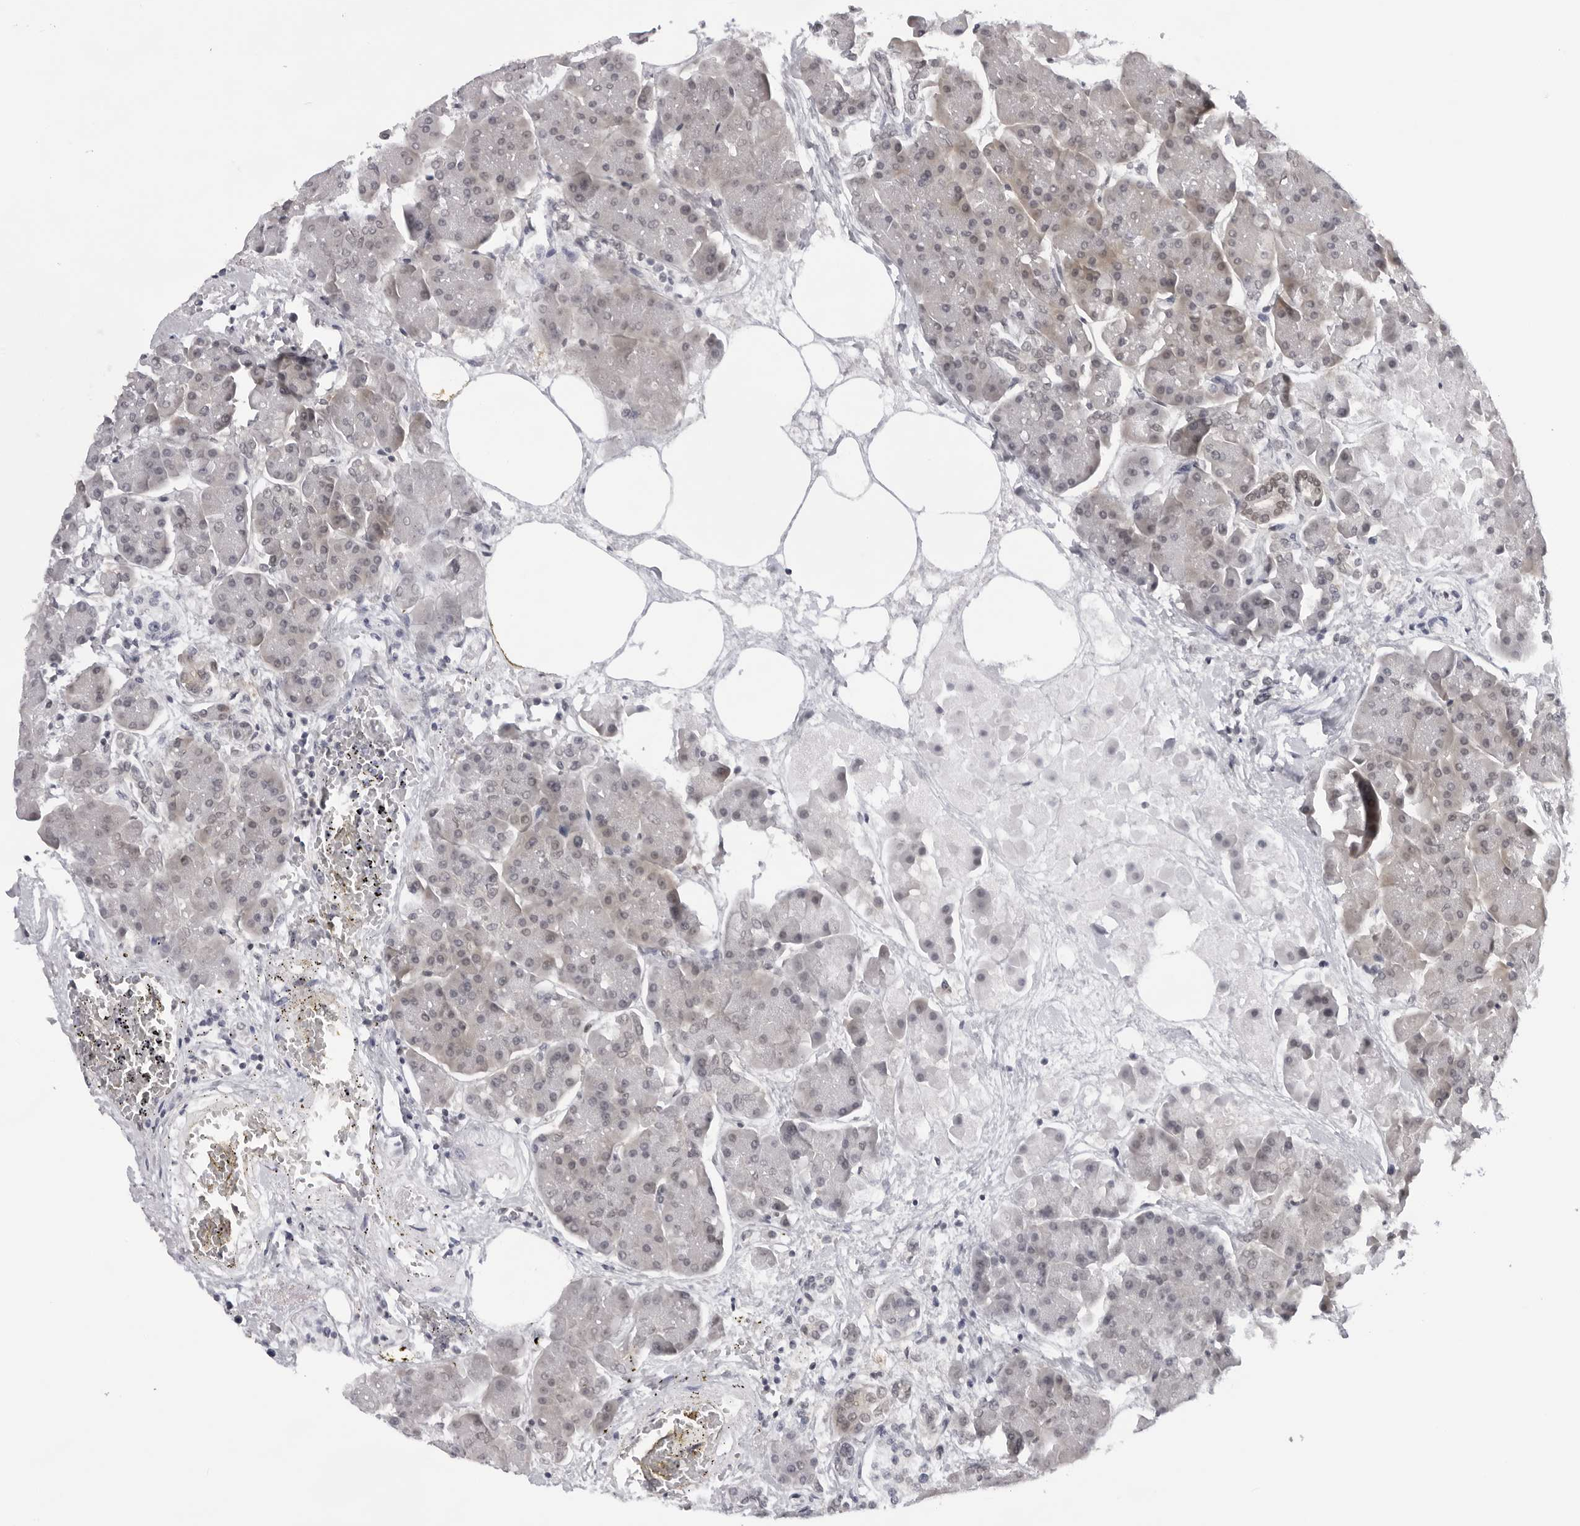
{"staining": {"intensity": "moderate", "quantity": "25%-75%", "location": "cytoplasmic/membranous"}, "tissue": "pancreas", "cell_type": "Exocrine glandular cells", "image_type": "normal", "snomed": [{"axis": "morphology", "description": "Normal tissue, NOS"}, {"axis": "topography", "description": "Pancreas"}], "caption": "Protein staining of normal pancreas exhibits moderate cytoplasmic/membranous staining in approximately 25%-75% of exocrine glandular cells. The staining is performed using DAB brown chromogen to label protein expression. The nuclei are counter-stained blue using hematoxylin.", "gene": "CASP7", "patient": {"sex": "female", "age": 70}}